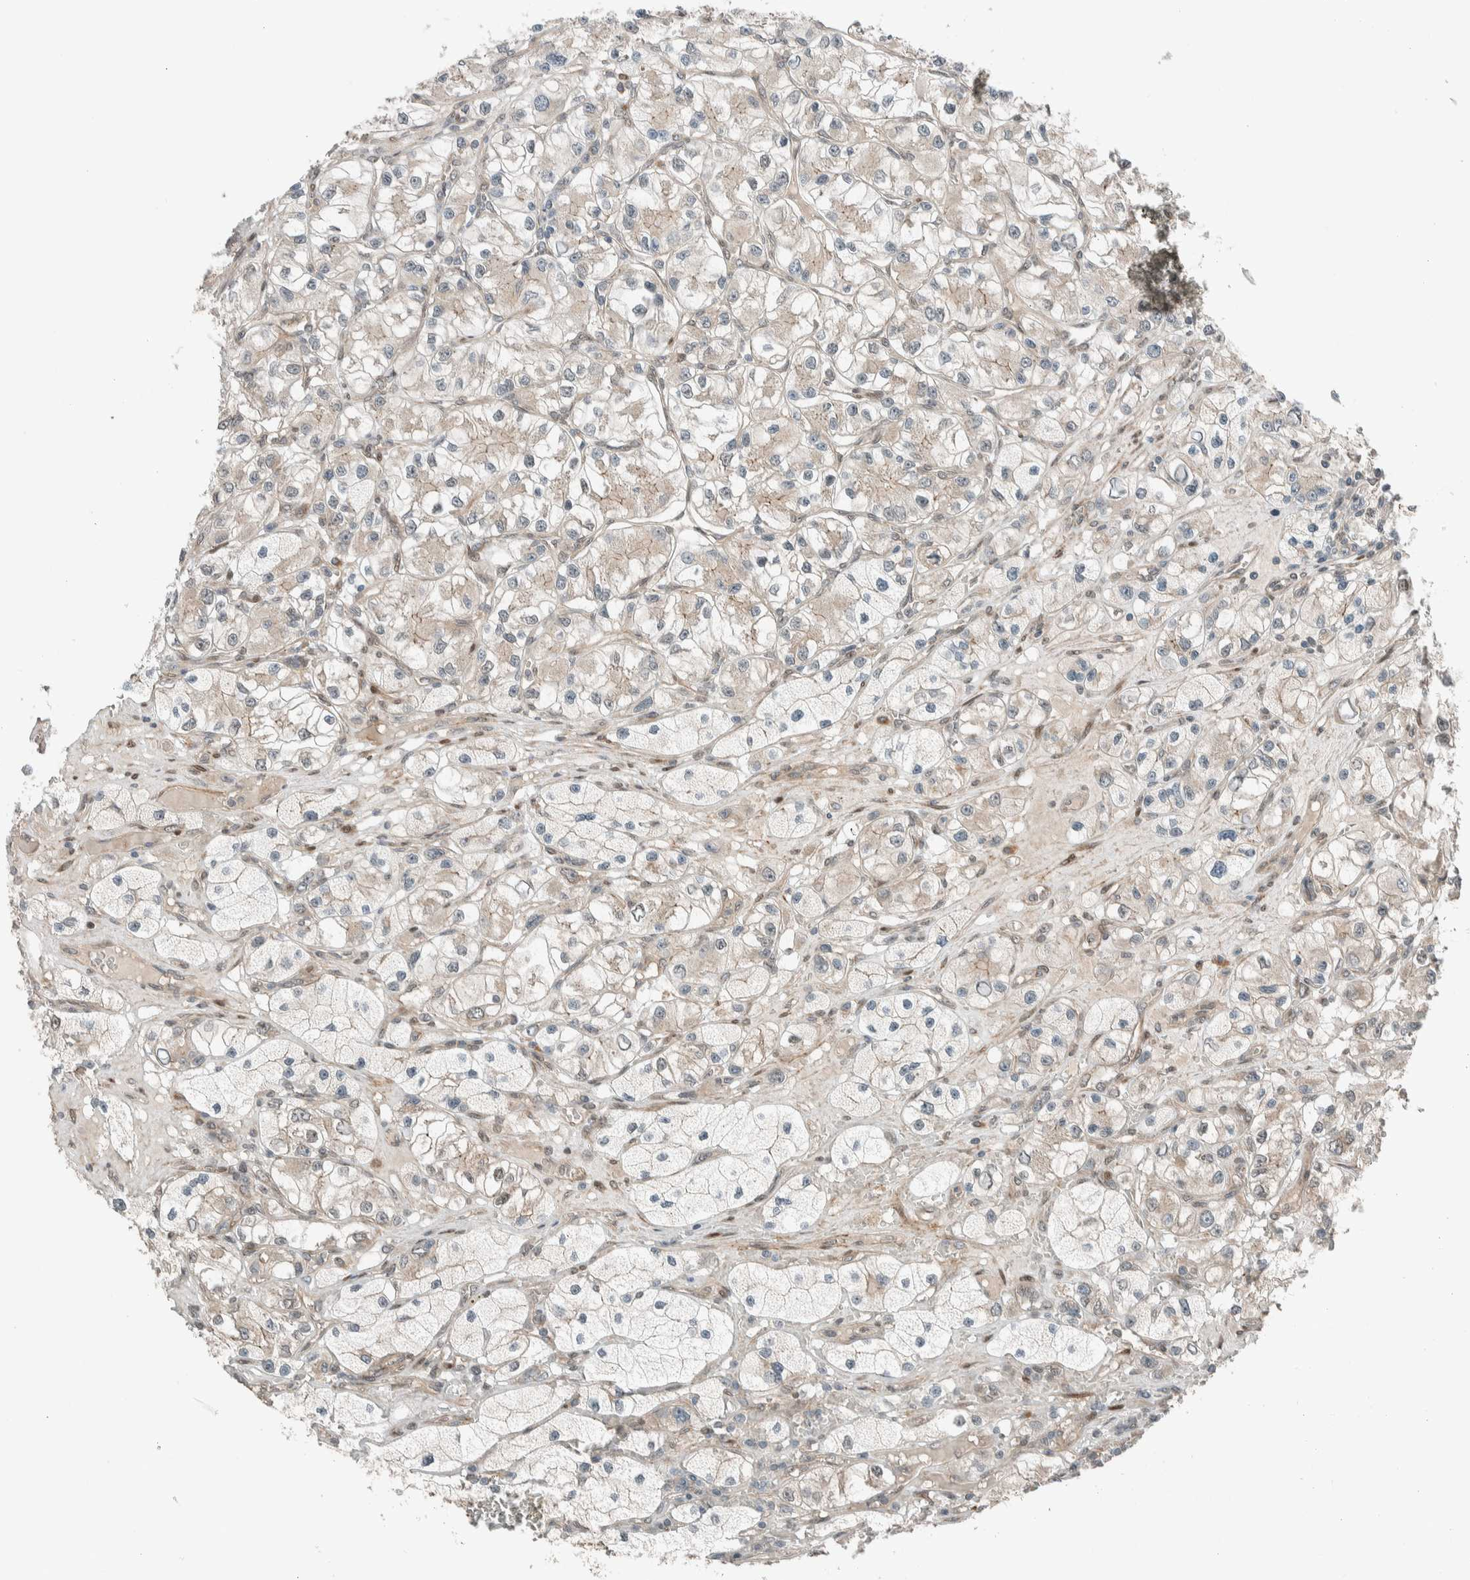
{"staining": {"intensity": "weak", "quantity": "<25%", "location": "cytoplasmic/membranous"}, "tissue": "renal cancer", "cell_type": "Tumor cells", "image_type": "cancer", "snomed": [{"axis": "morphology", "description": "Adenocarcinoma, NOS"}, {"axis": "topography", "description": "Kidney"}], "caption": "Renal adenocarcinoma stained for a protein using immunohistochemistry (IHC) exhibits no expression tumor cells.", "gene": "STXBP4", "patient": {"sex": "female", "age": 57}}